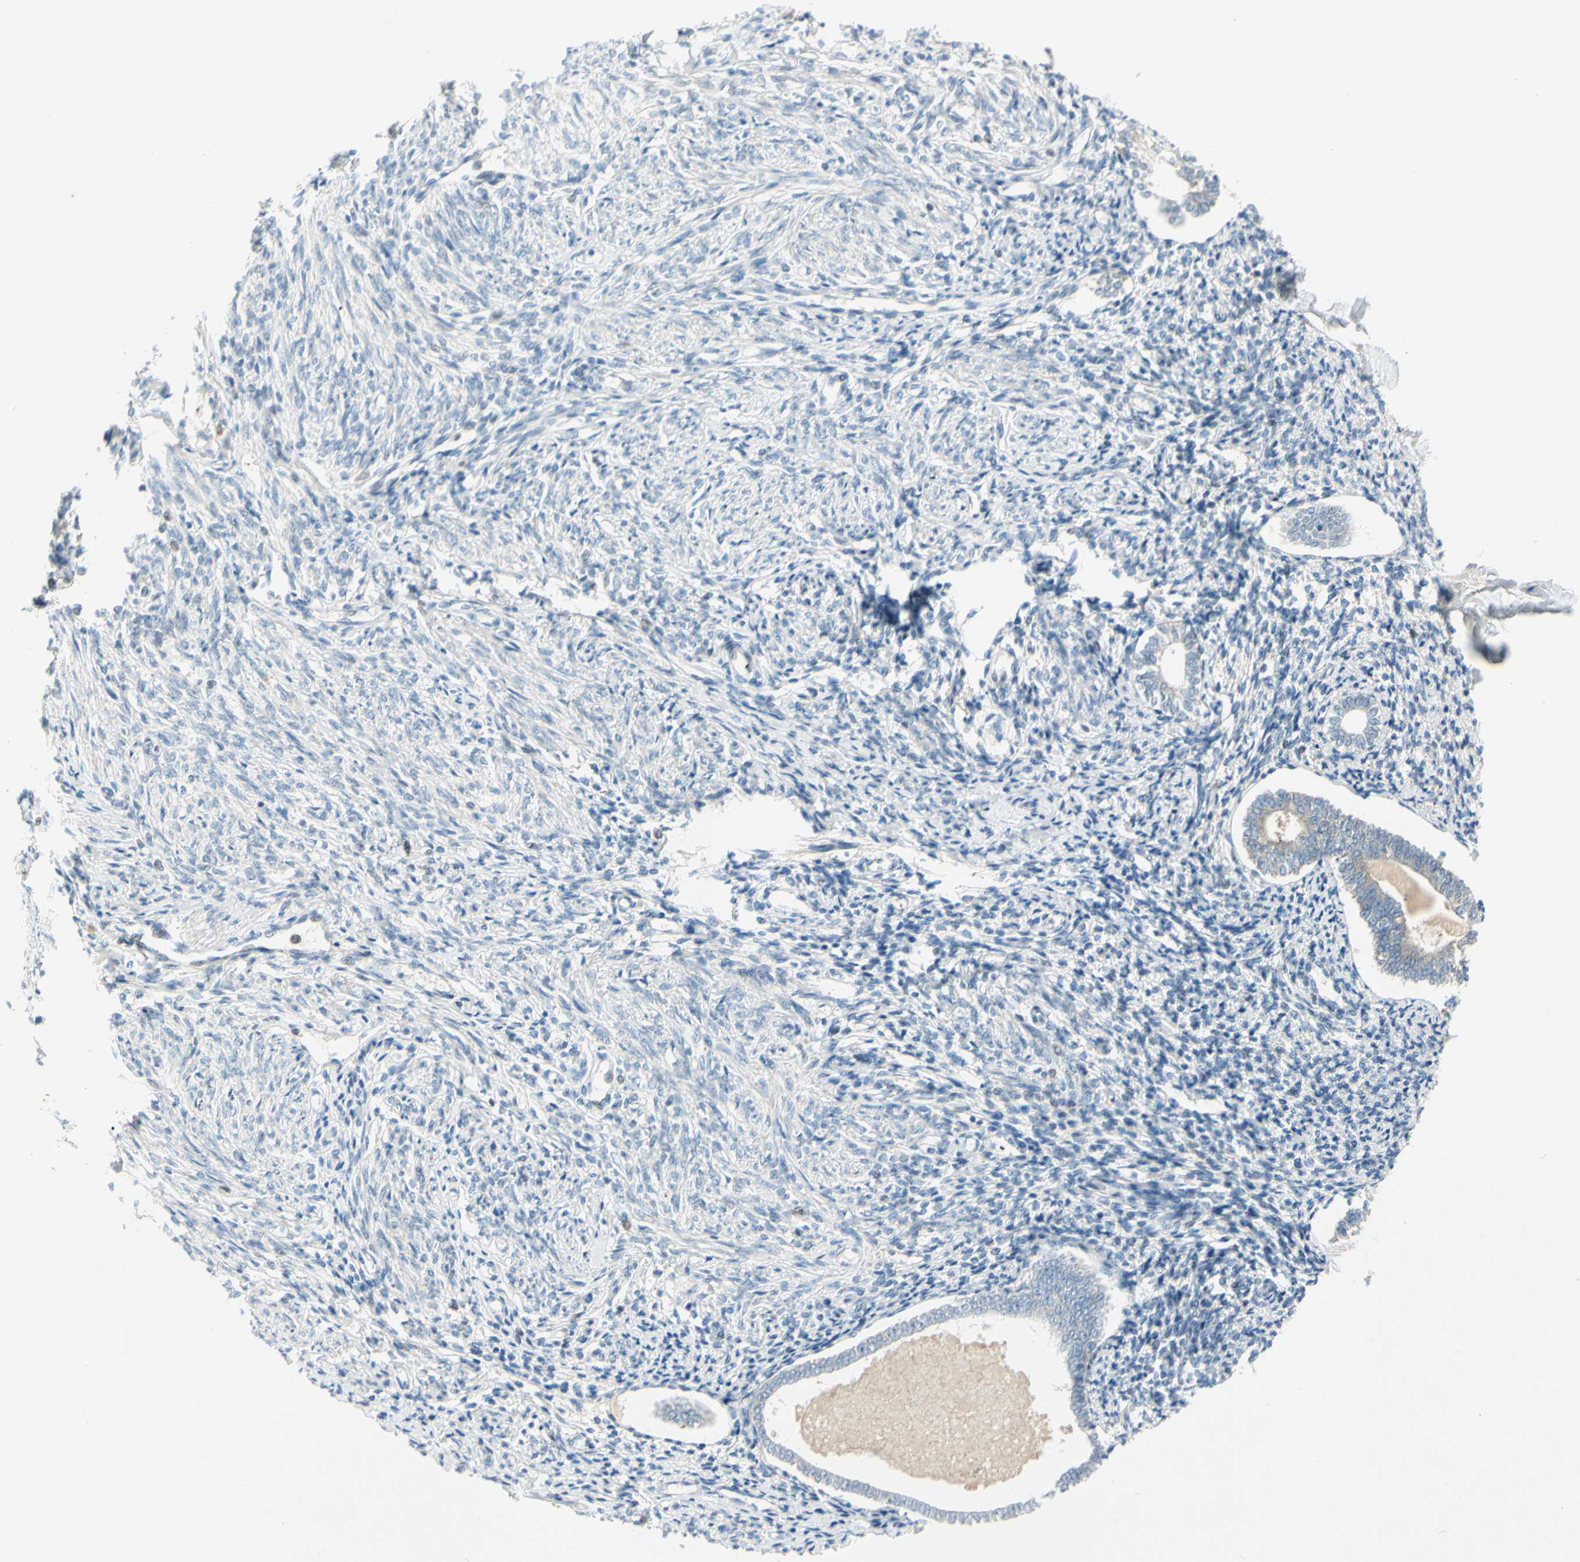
{"staining": {"intensity": "weak", "quantity": "<25%", "location": "cytoplasmic/membranous"}, "tissue": "endometrium", "cell_type": "Cells in endometrial stroma", "image_type": "normal", "snomed": [{"axis": "morphology", "description": "Normal tissue, NOS"}, {"axis": "topography", "description": "Endometrium"}], "caption": "IHC histopathology image of benign endometrium: endometrium stained with DAB (3,3'-diaminobenzidine) displays no significant protein expression in cells in endometrial stroma. (DAB (3,3'-diaminobenzidine) immunohistochemistry, high magnification).", "gene": "C1orf159", "patient": {"sex": "female", "age": 71}}